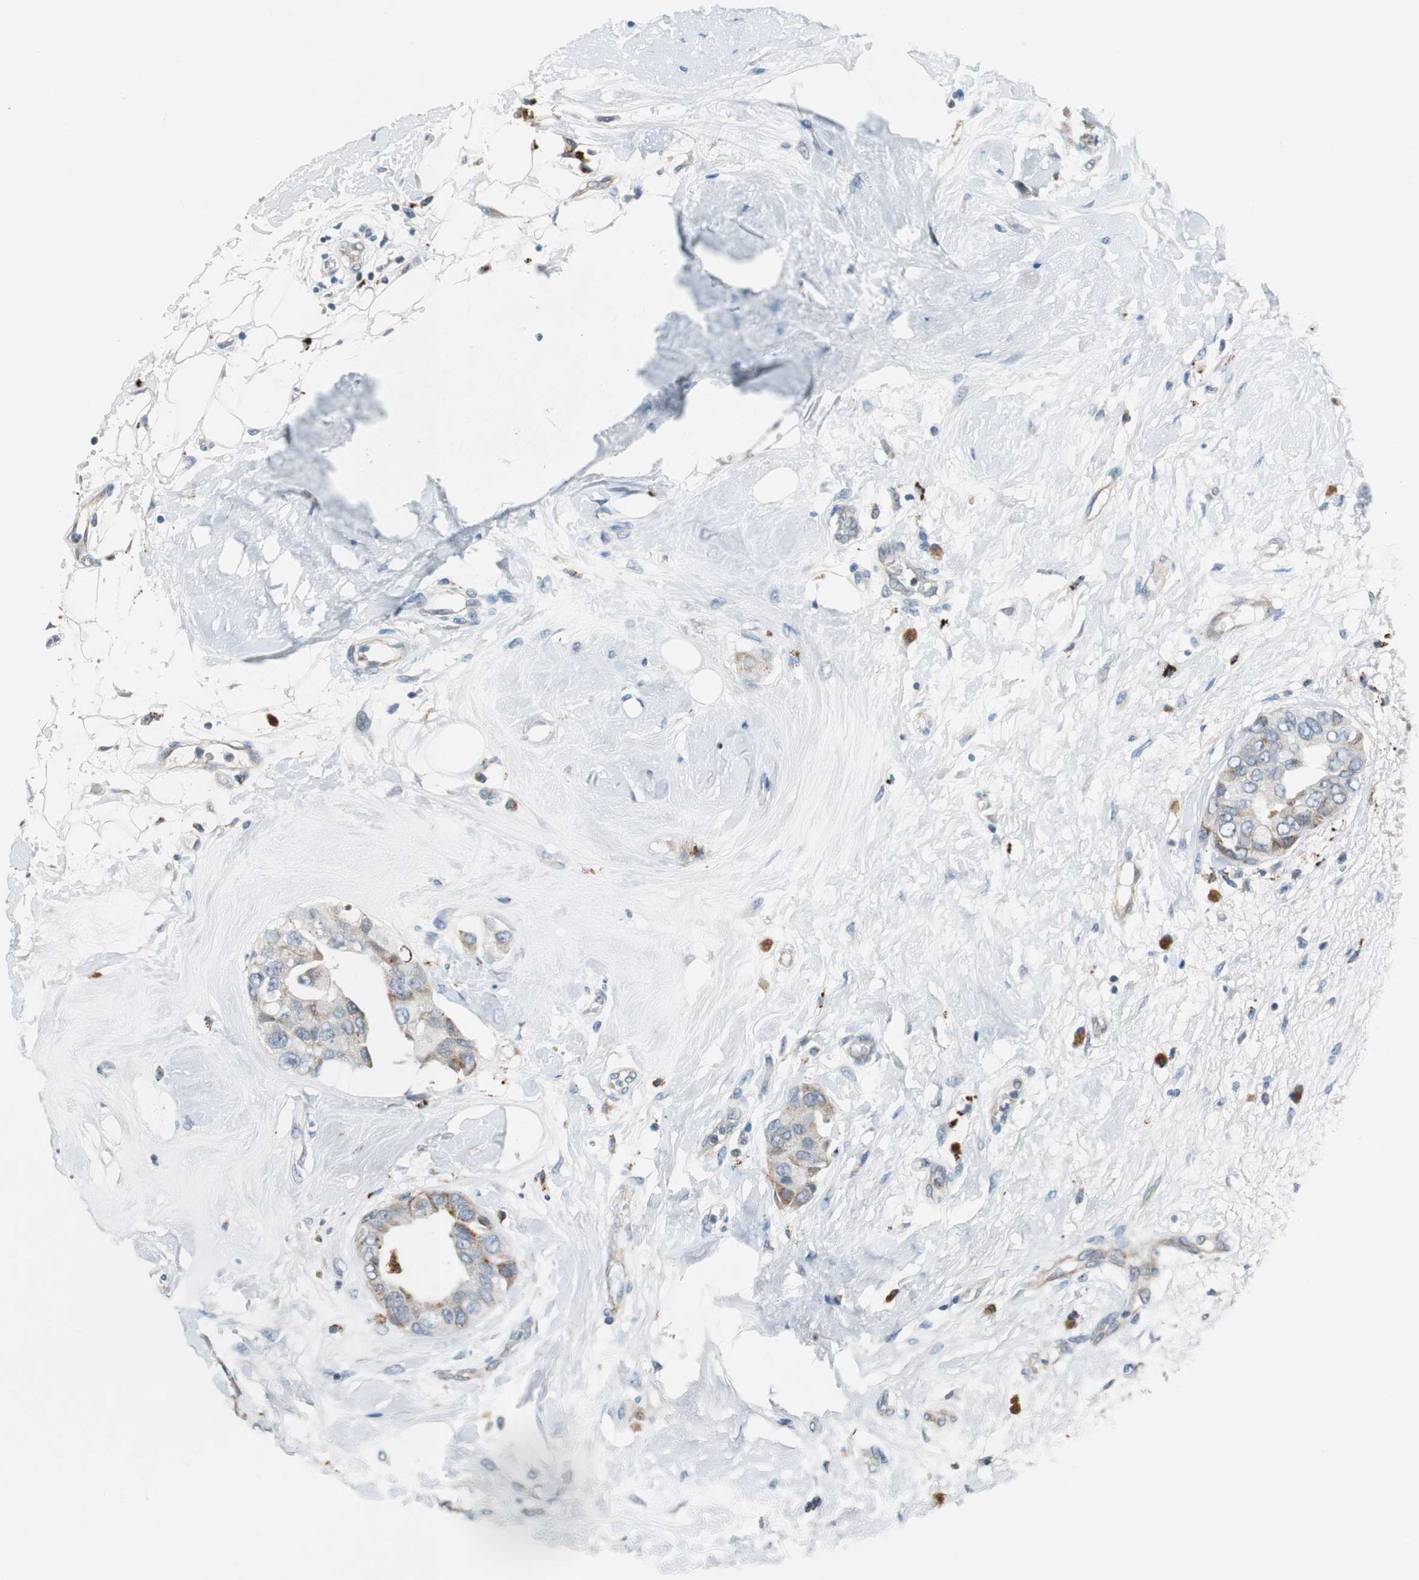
{"staining": {"intensity": "weak", "quantity": "<25%", "location": "cytoplasmic/membranous"}, "tissue": "breast cancer", "cell_type": "Tumor cells", "image_type": "cancer", "snomed": [{"axis": "morphology", "description": "Duct carcinoma"}, {"axis": "topography", "description": "Breast"}], "caption": "There is no significant staining in tumor cells of breast invasive ductal carcinoma.", "gene": "NLGN1", "patient": {"sex": "female", "age": 40}}